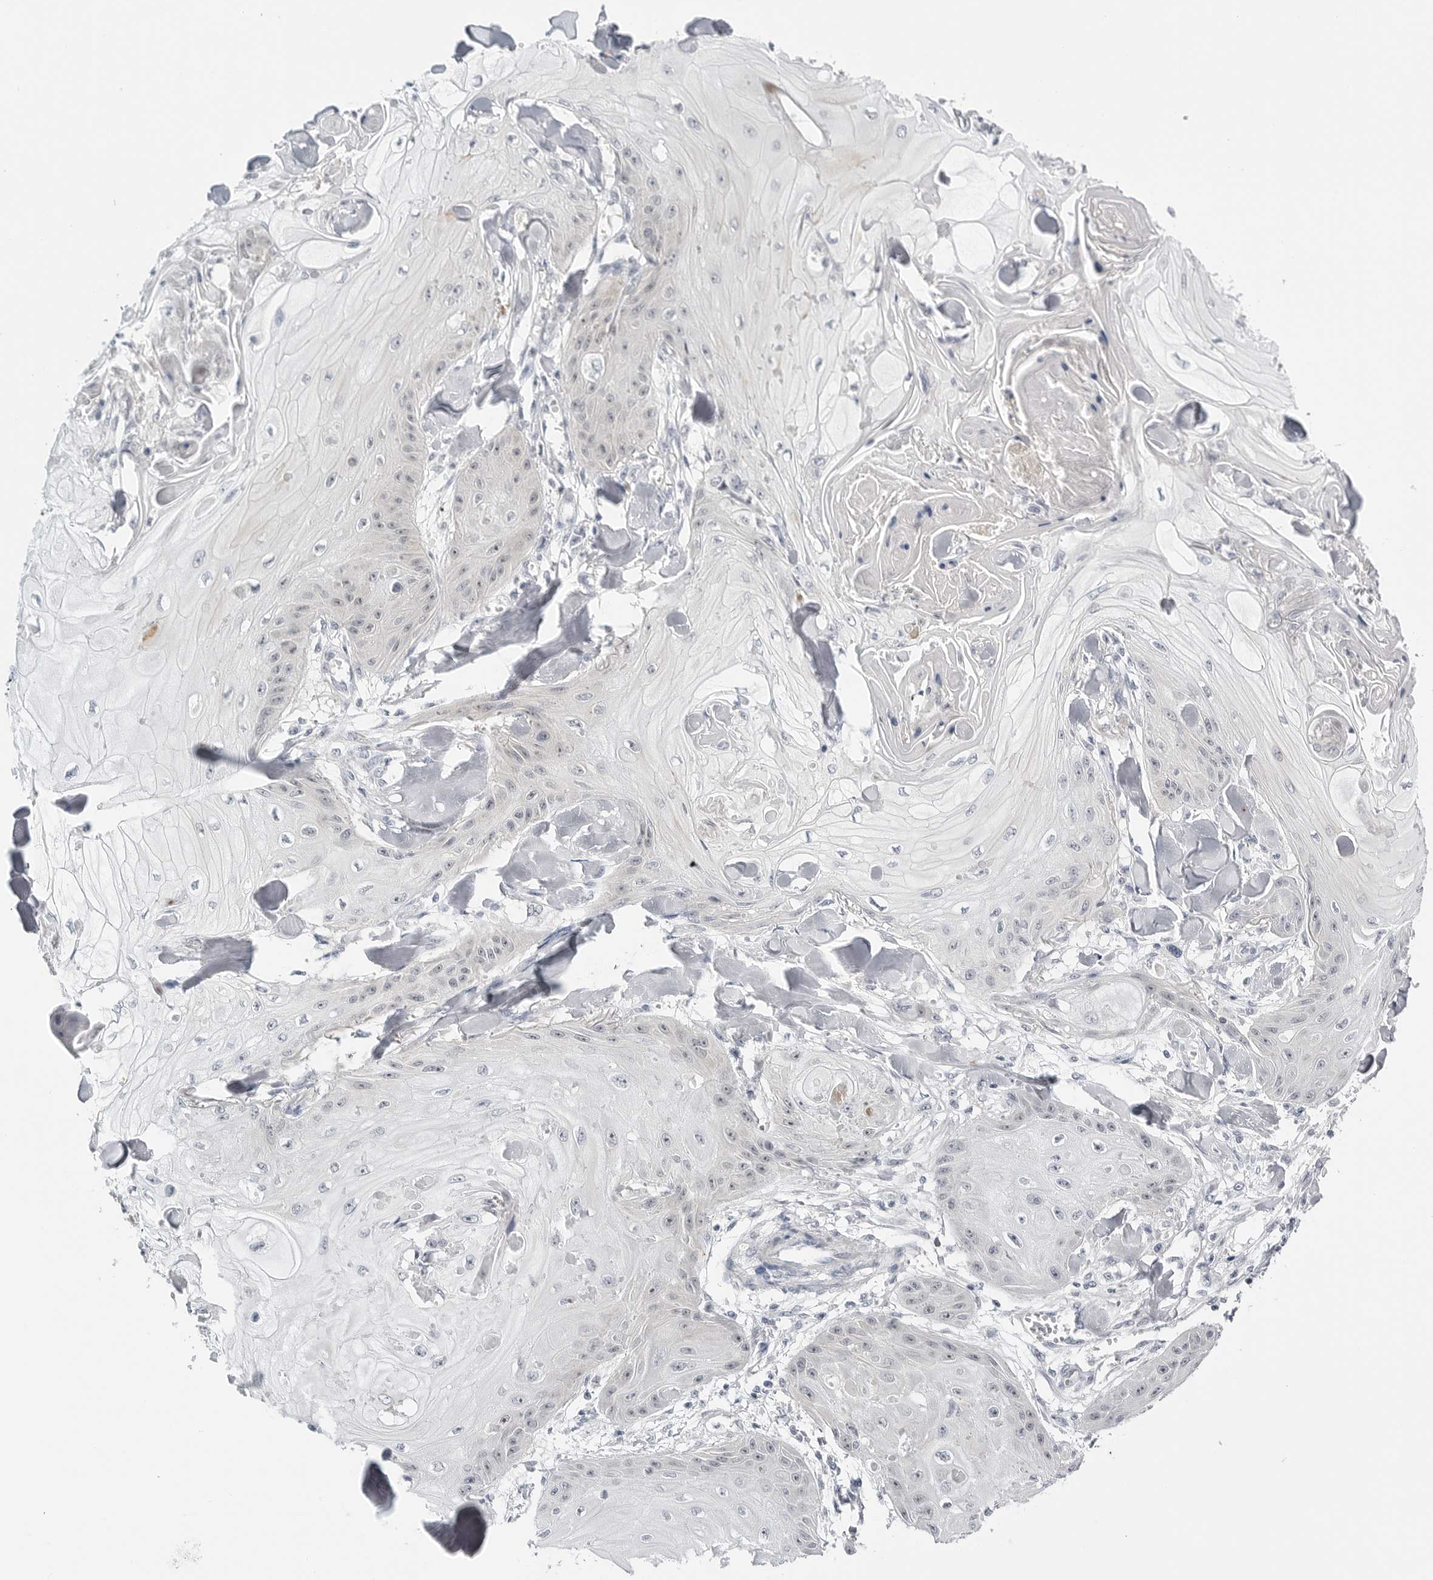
{"staining": {"intensity": "negative", "quantity": "none", "location": "none"}, "tissue": "skin cancer", "cell_type": "Tumor cells", "image_type": "cancer", "snomed": [{"axis": "morphology", "description": "Squamous cell carcinoma, NOS"}, {"axis": "topography", "description": "Skin"}], "caption": "IHC of skin squamous cell carcinoma exhibits no expression in tumor cells.", "gene": "MAP2K5", "patient": {"sex": "male", "age": 74}}